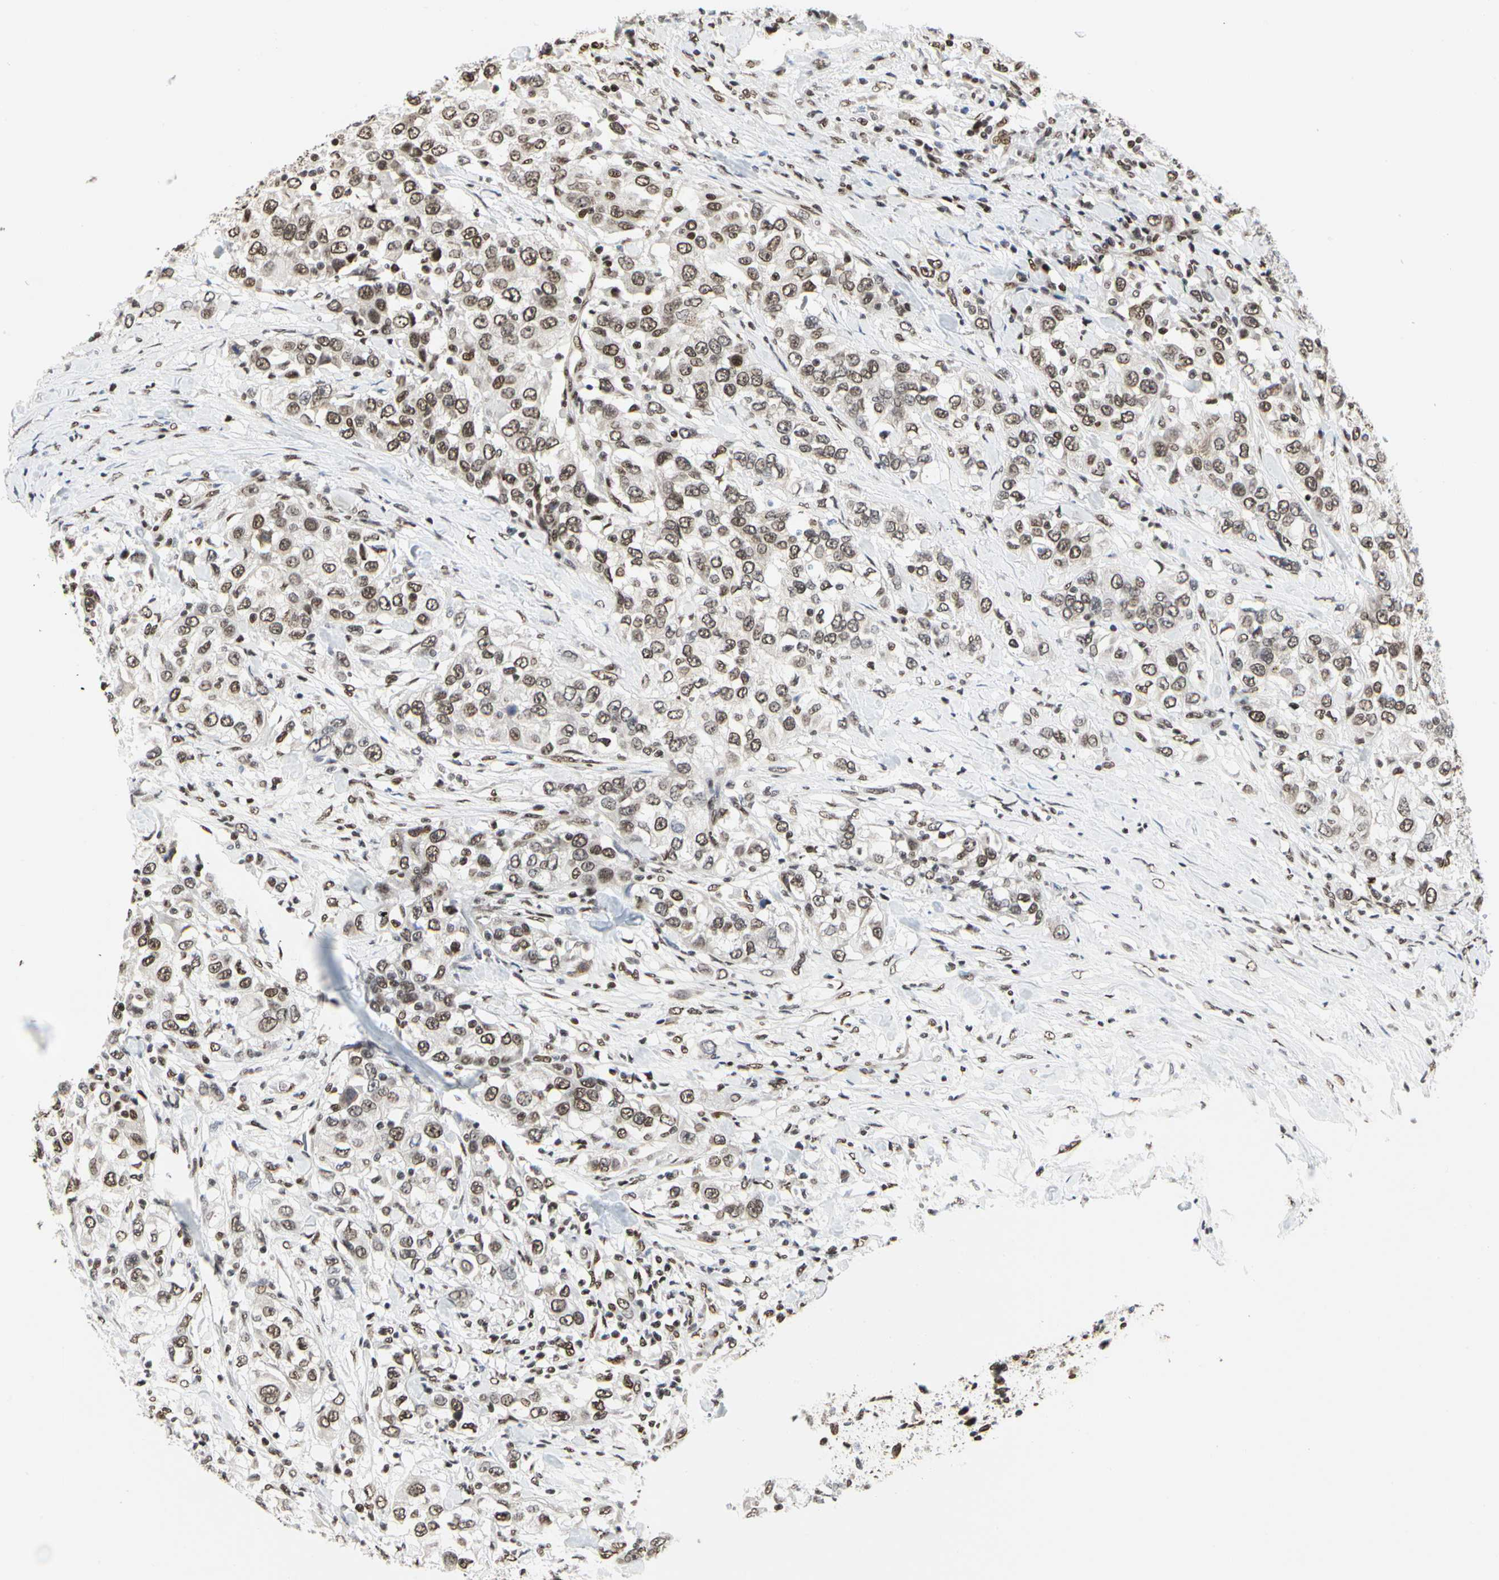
{"staining": {"intensity": "moderate", "quantity": ">75%", "location": "nuclear"}, "tissue": "urothelial cancer", "cell_type": "Tumor cells", "image_type": "cancer", "snomed": [{"axis": "morphology", "description": "Urothelial carcinoma, High grade"}, {"axis": "topography", "description": "Urinary bladder"}], "caption": "IHC photomicrograph of human high-grade urothelial carcinoma stained for a protein (brown), which demonstrates medium levels of moderate nuclear expression in approximately >75% of tumor cells.", "gene": "PRMT3", "patient": {"sex": "female", "age": 80}}